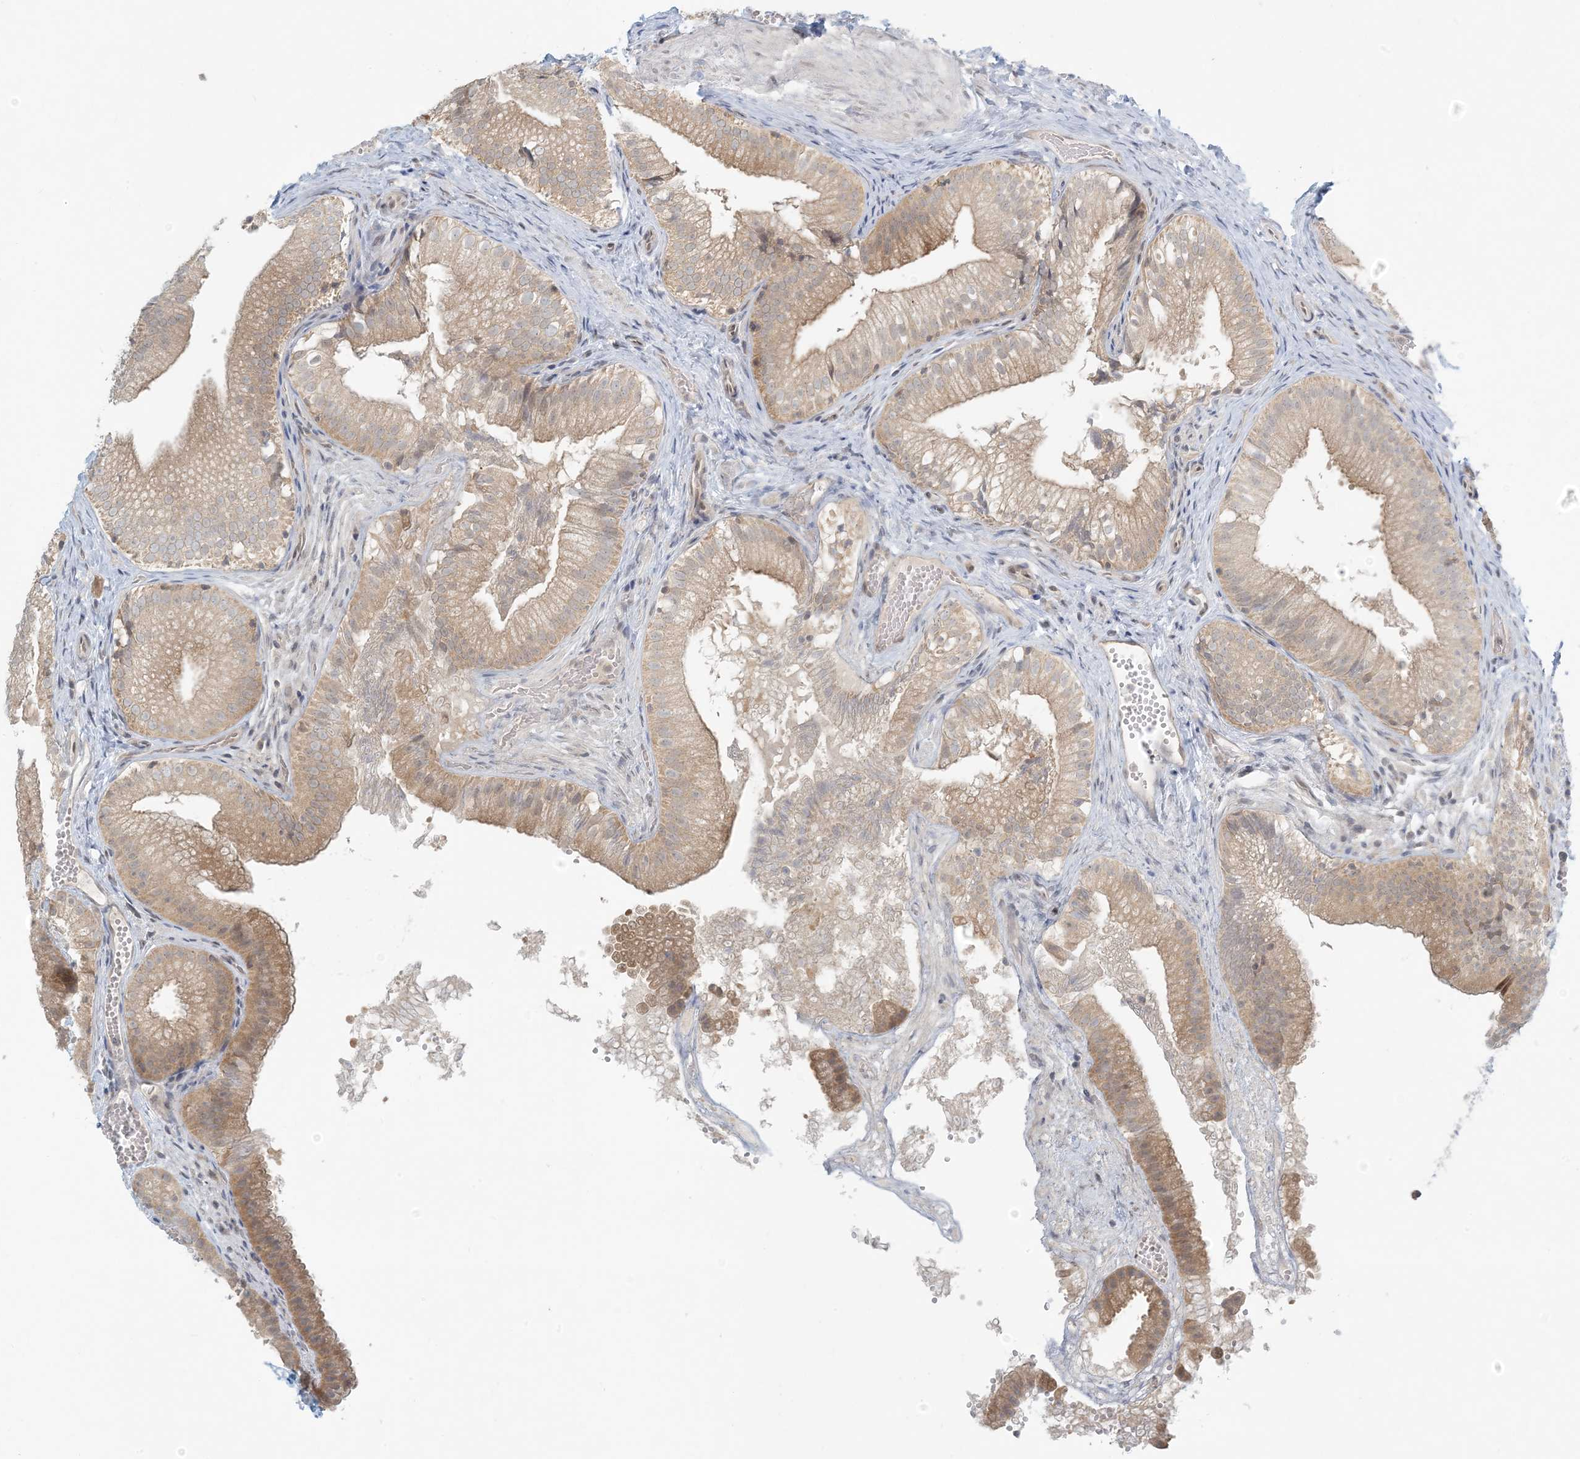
{"staining": {"intensity": "moderate", "quantity": ">75%", "location": "cytoplasmic/membranous"}, "tissue": "gallbladder", "cell_type": "Glandular cells", "image_type": "normal", "snomed": [{"axis": "morphology", "description": "Normal tissue, NOS"}, {"axis": "topography", "description": "Gallbladder"}], "caption": "A brown stain highlights moderate cytoplasmic/membranous staining of a protein in glandular cells of unremarkable human gallbladder. (Brightfield microscopy of DAB IHC at high magnification).", "gene": "OBI1", "patient": {"sex": "female", "age": 30}}